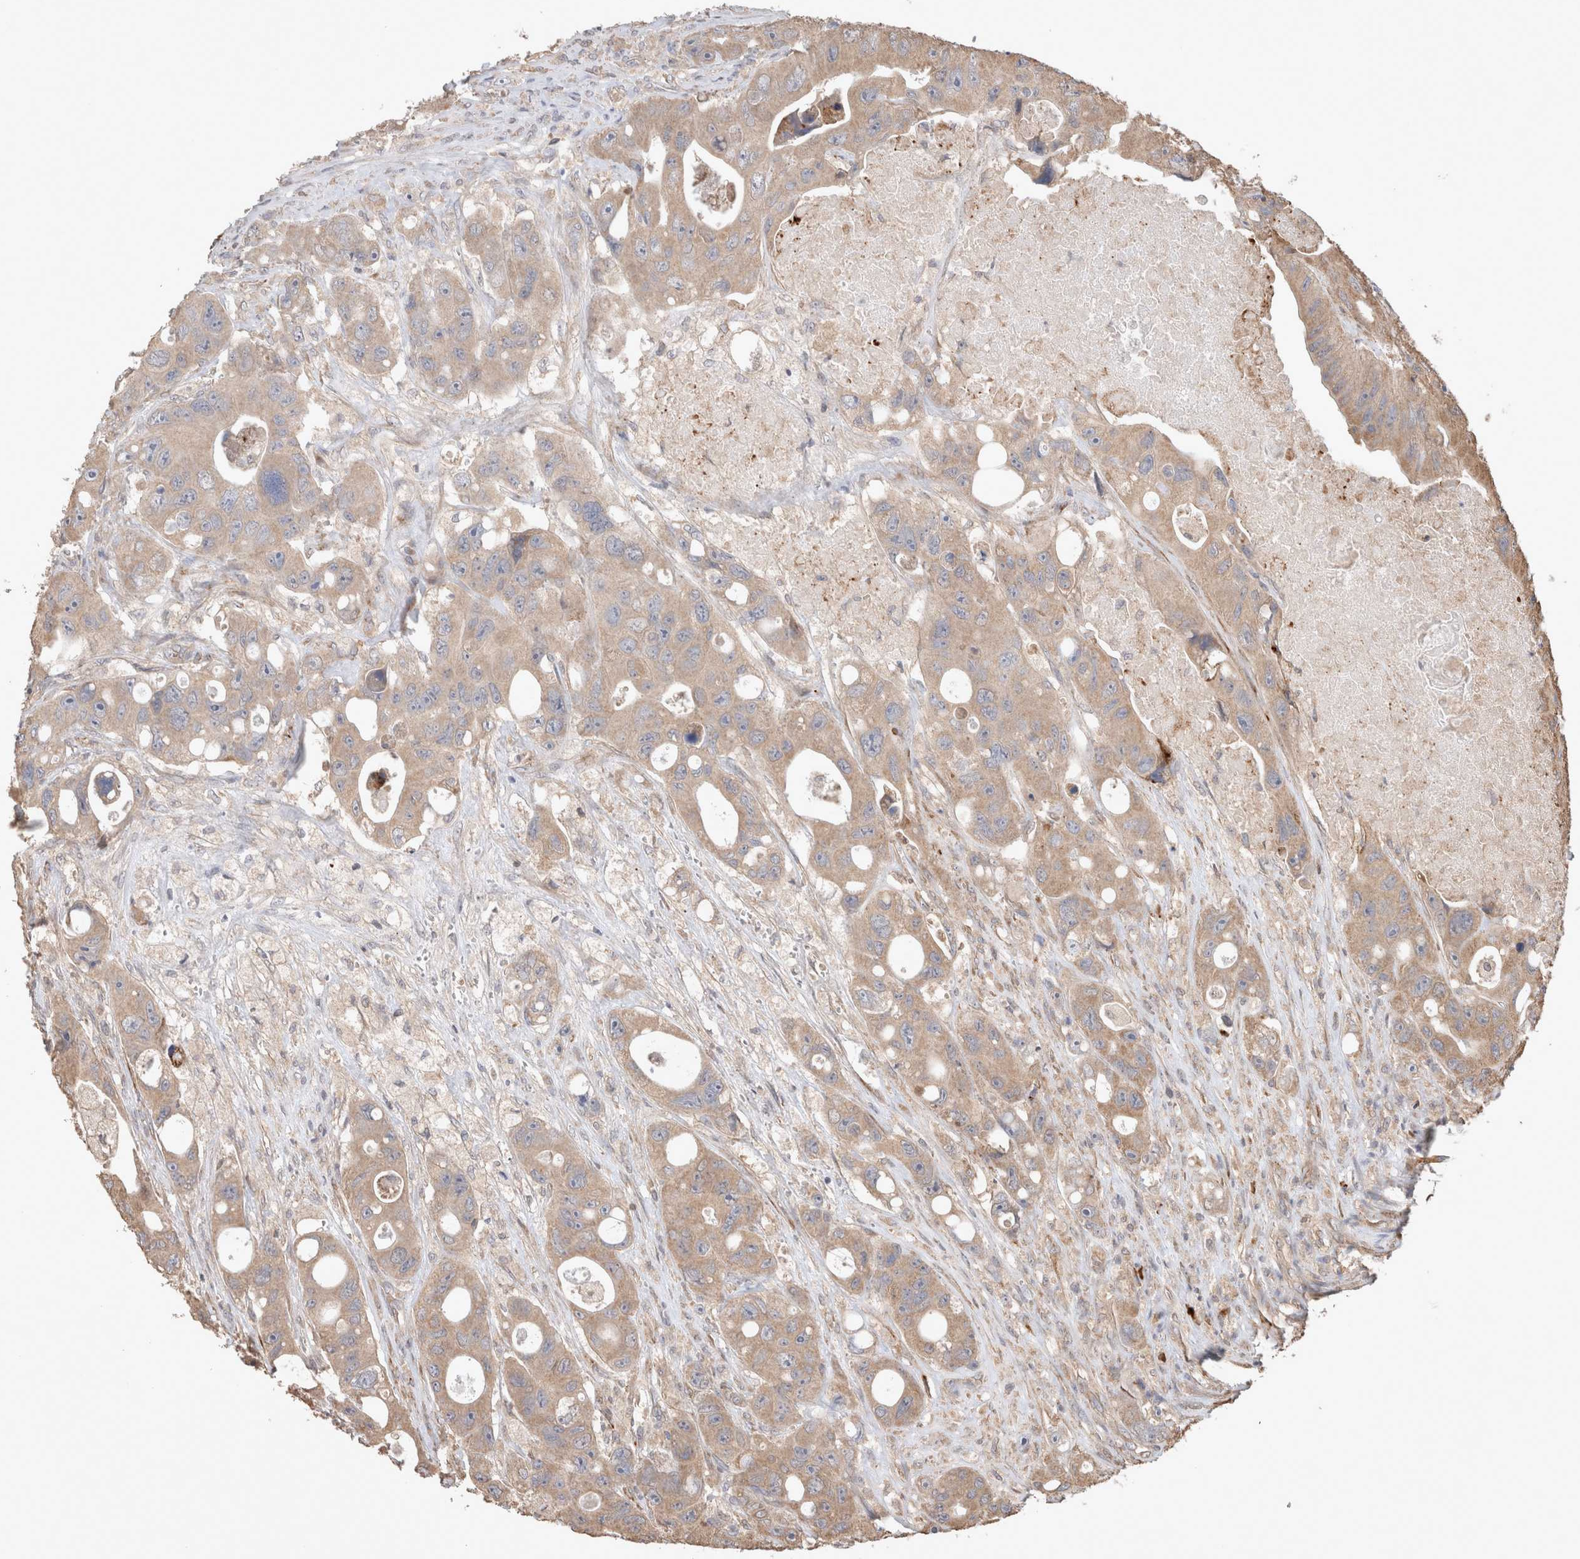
{"staining": {"intensity": "weak", "quantity": ">75%", "location": "cytoplasmic/membranous"}, "tissue": "colorectal cancer", "cell_type": "Tumor cells", "image_type": "cancer", "snomed": [{"axis": "morphology", "description": "Adenocarcinoma, NOS"}, {"axis": "topography", "description": "Colon"}], "caption": "The histopathology image demonstrates staining of colorectal cancer (adenocarcinoma), revealing weak cytoplasmic/membranous protein positivity (brown color) within tumor cells. (DAB (3,3'-diaminobenzidine) IHC, brown staining for protein, blue staining for nuclei).", "gene": "HROB", "patient": {"sex": "female", "age": 46}}